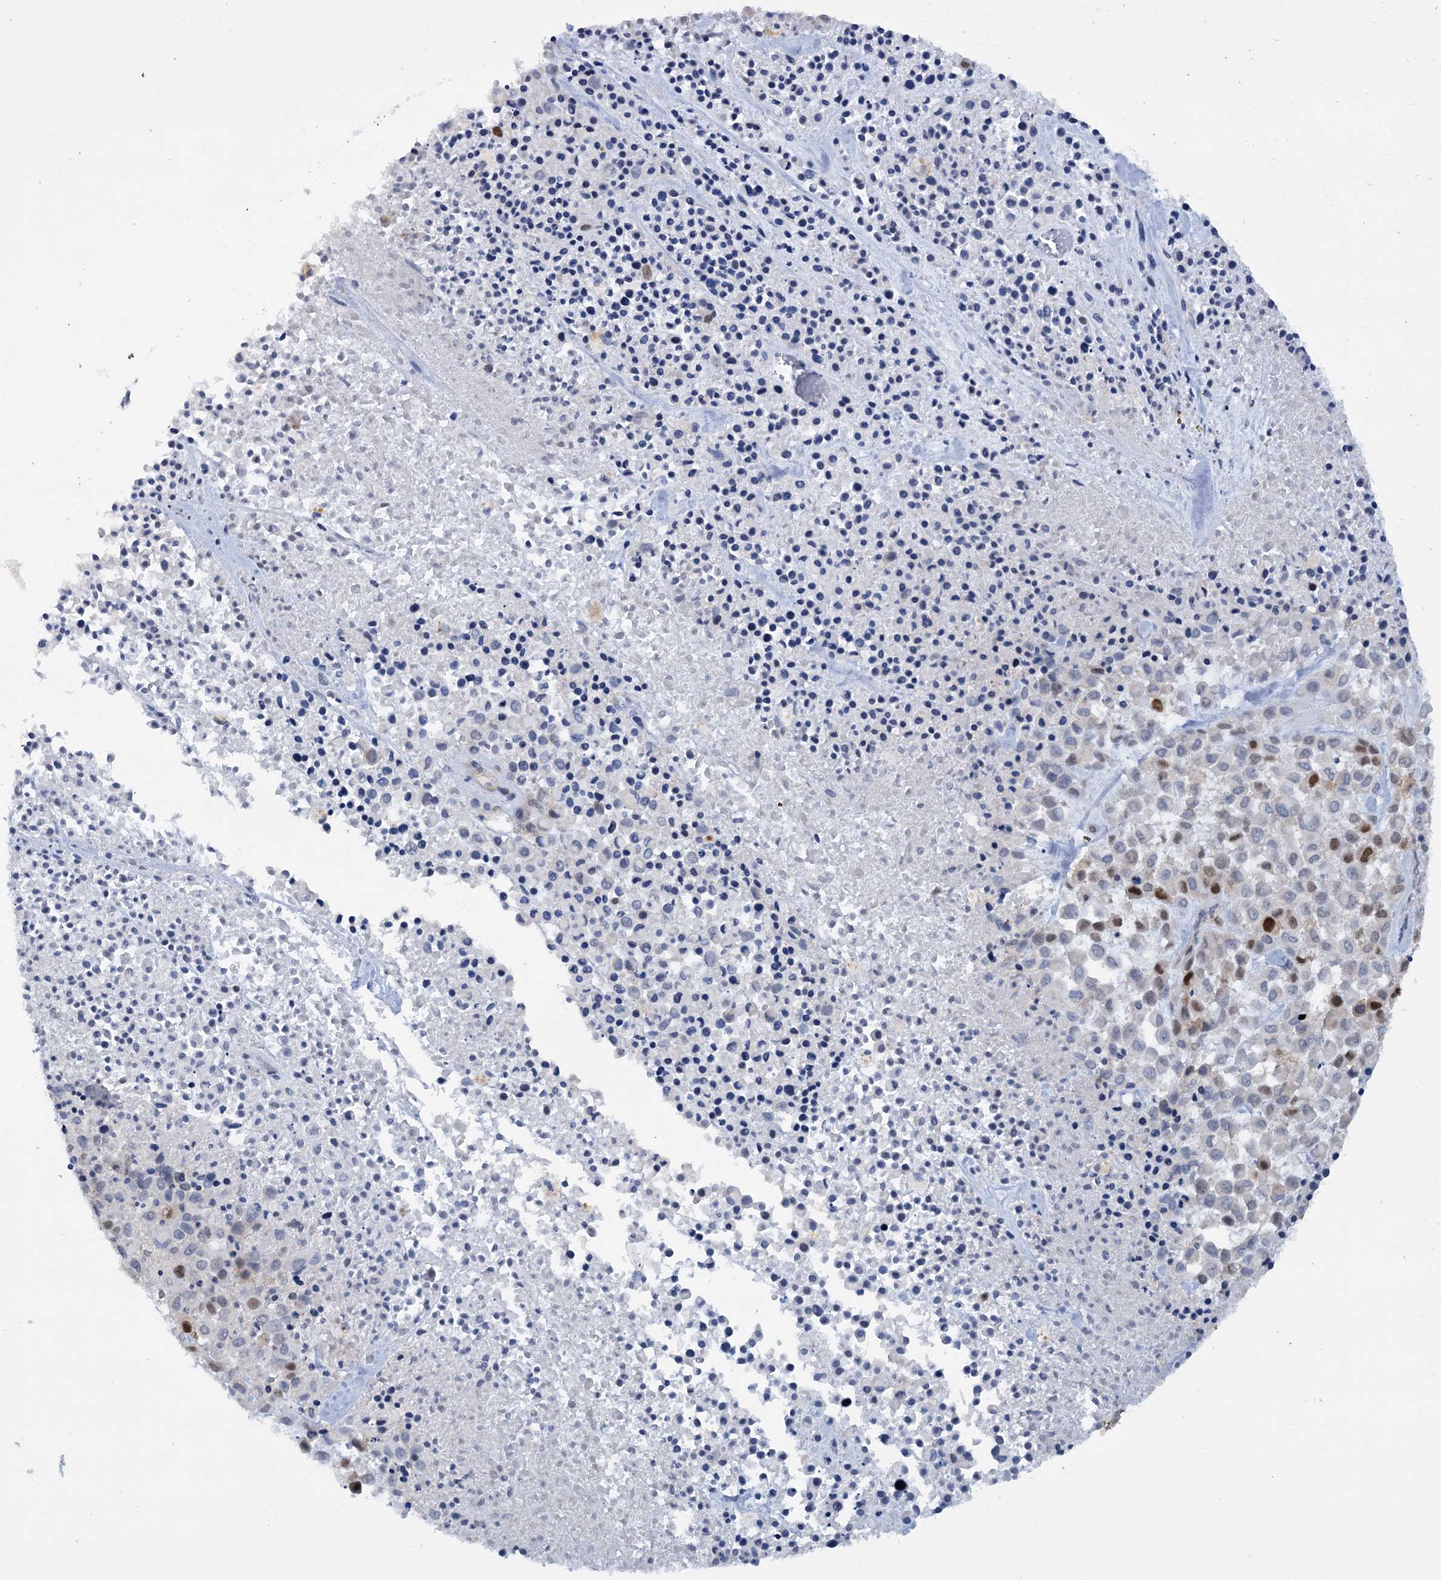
{"staining": {"intensity": "moderate", "quantity": "25%-75%", "location": "nuclear"}, "tissue": "melanoma", "cell_type": "Tumor cells", "image_type": "cancer", "snomed": [{"axis": "morphology", "description": "Malignant melanoma, Metastatic site"}, {"axis": "topography", "description": "Skin"}], "caption": "Immunohistochemical staining of melanoma exhibits medium levels of moderate nuclear expression in approximately 25%-75% of tumor cells.", "gene": "FAM111B", "patient": {"sex": "female", "age": 81}}